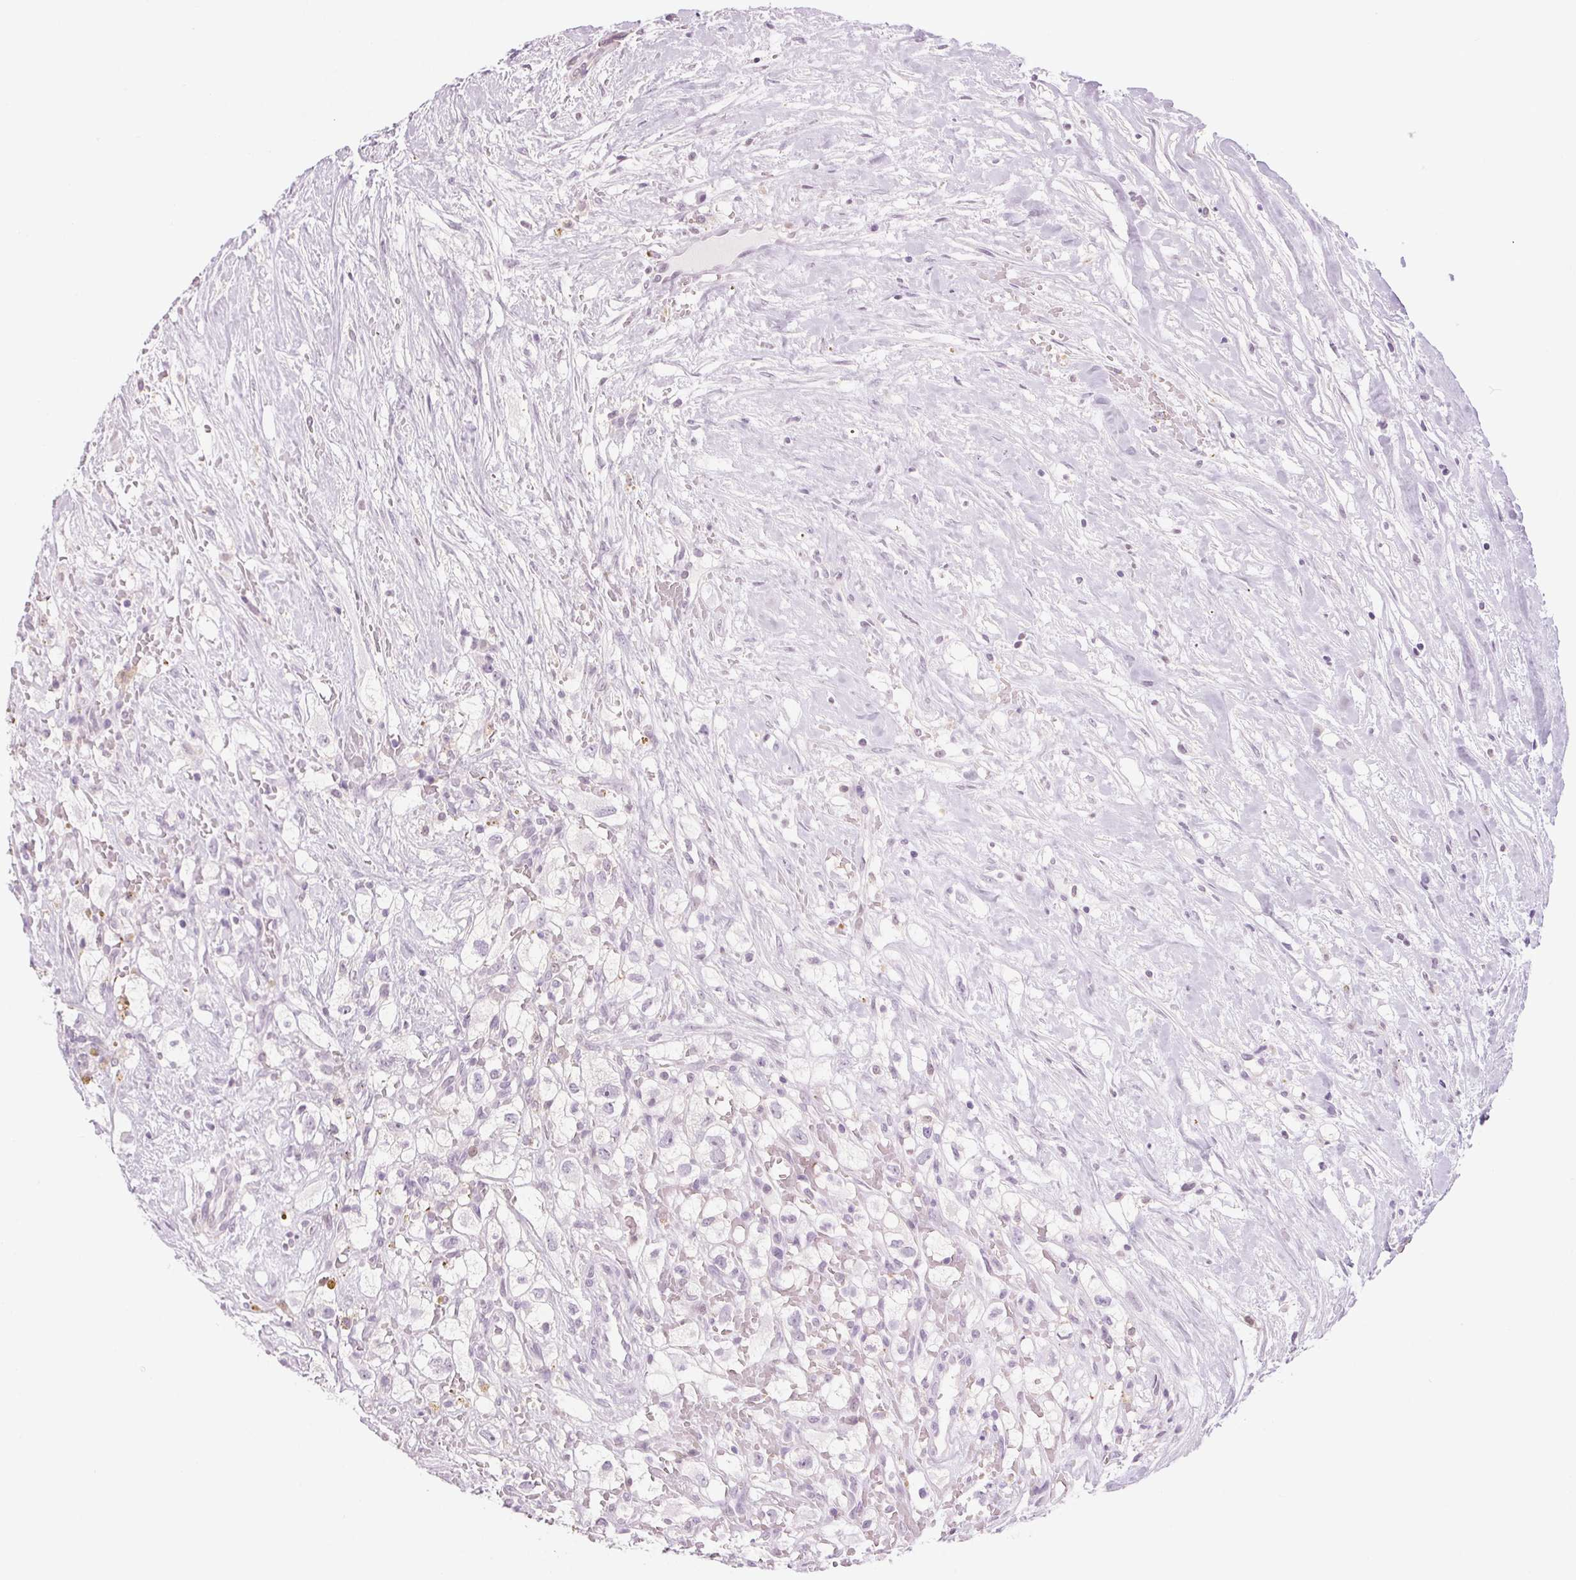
{"staining": {"intensity": "negative", "quantity": "none", "location": "none"}, "tissue": "renal cancer", "cell_type": "Tumor cells", "image_type": "cancer", "snomed": [{"axis": "morphology", "description": "Adenocarcinoma, NOS"}, {"axis": "topography", "description": "Kidney"}], "caption": "Tumor cells show no significant protein expression in renal adenocarcinoma. (Immunohistochemistry, brightfield microscopy, high magnification).", "gene": "SLC6A19", "patient": {"sex": "male", "age": 59}}